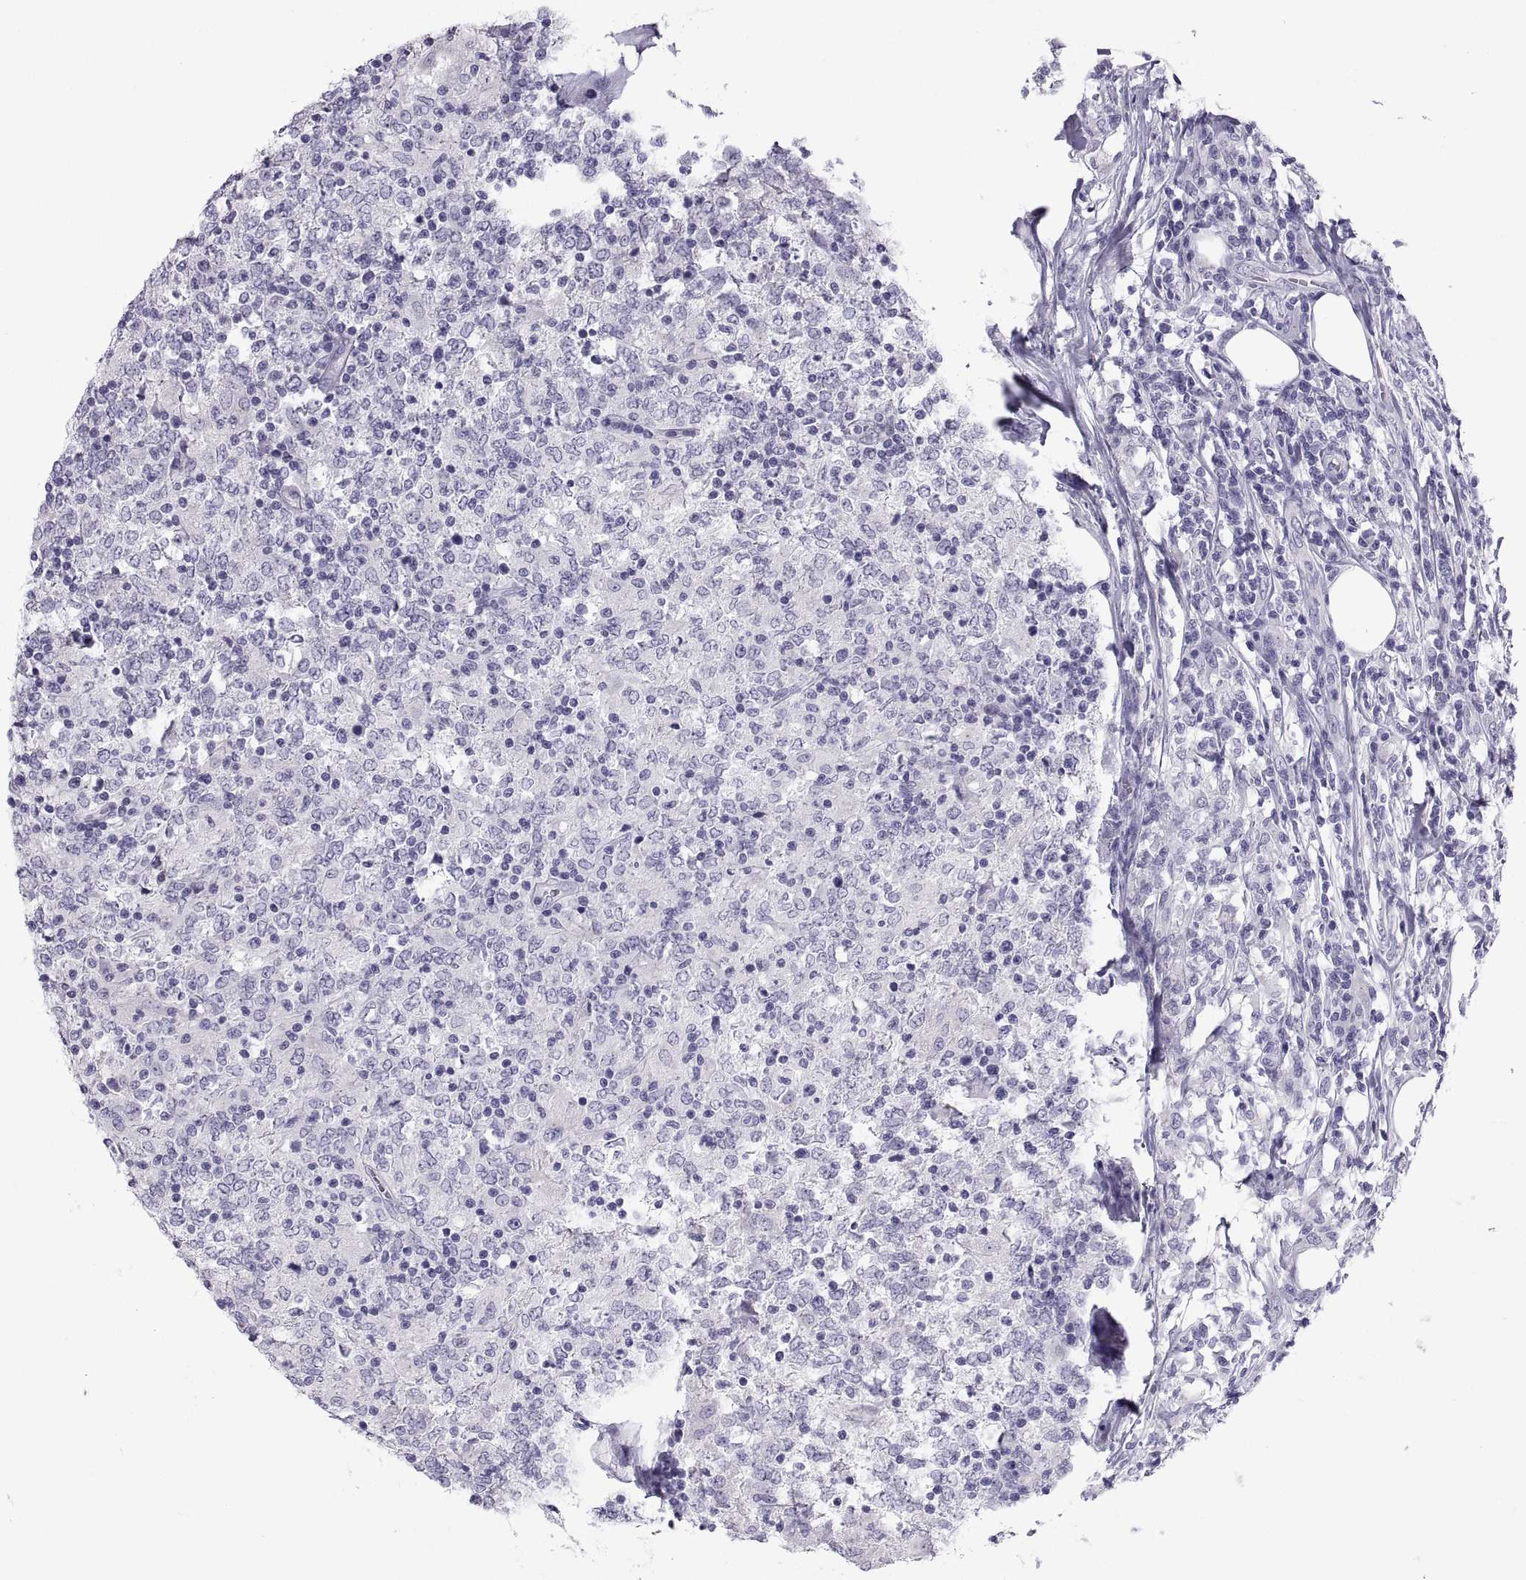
{"staining": {"intensity": "negative", "quantity": "none", "location": "none"}, "tissue": "lymphoma", "cell_type": "Tumor cells", "image_type": "cancer", "snomed": [{"axis": "morphology", "description": "Malignant lymphoma, non-Hodgkin's type, High grade"}, {"axis": "topography", "description": "Lymph node"}], "caption": "A micrograph of human high-grade malignant lymphoma, non-Hodgkin's type is negative for staining in tumor cells.", "gene": "PCSK1N", "patient": {"sex": "female", "age": 84}}